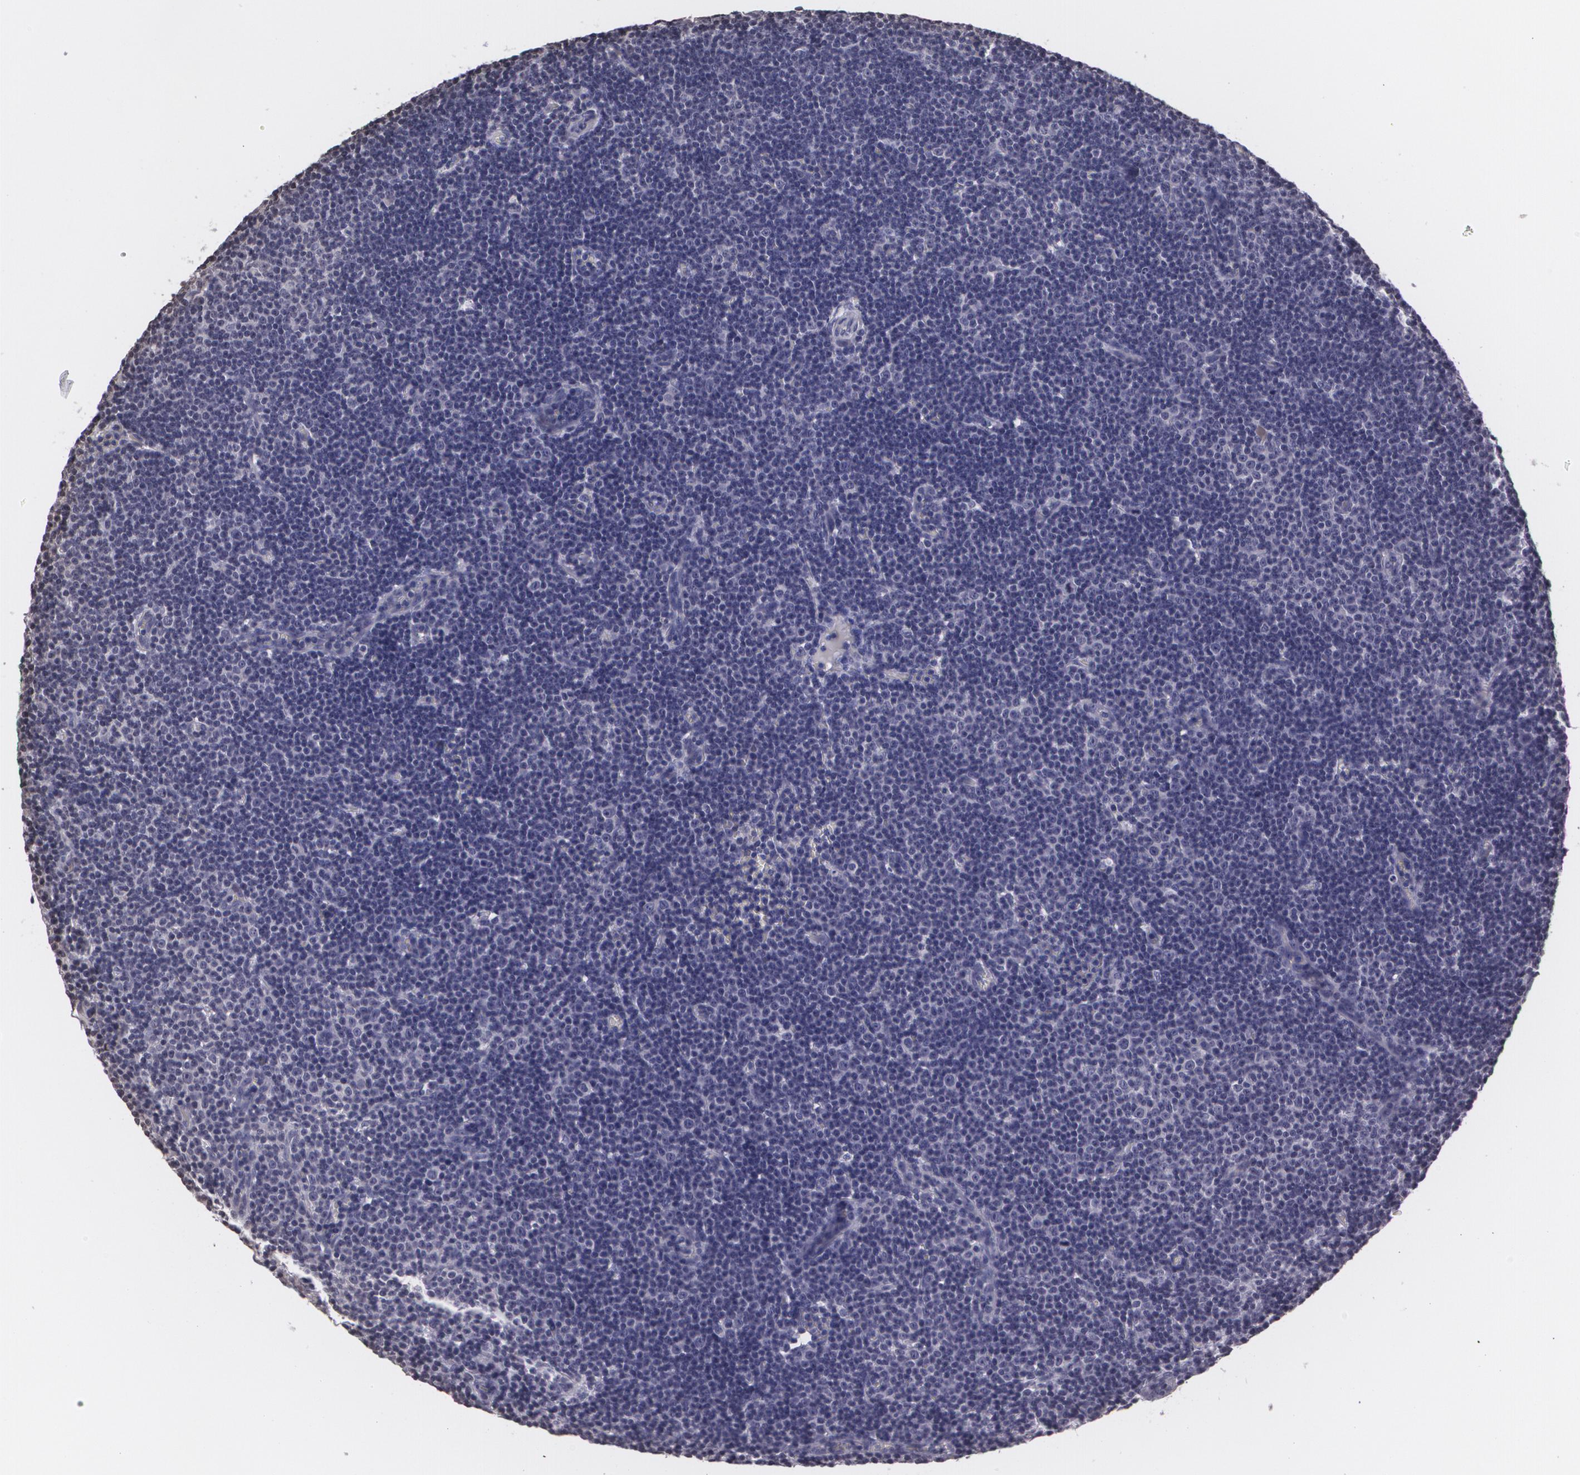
{"staining": {"intensity": "negative", "quantity": "none", "location": "none"}, "tissue": "lymphoma", "cell_type": "Tumor cells", "image_type": "cancer", "snomed": [{"axis": "morphology", "description": "Malignant lymphoma, non-Hodgkin's type, Low grade"}, {"axis": "topography", "description": "Lymph node"}], "caption": "The immunohistochemistry photomicrograph has no significant expression in tumor cells of lymphoma tissue.", "gene": "MUC1", "patient": {"sex": "male", "age": 57}}